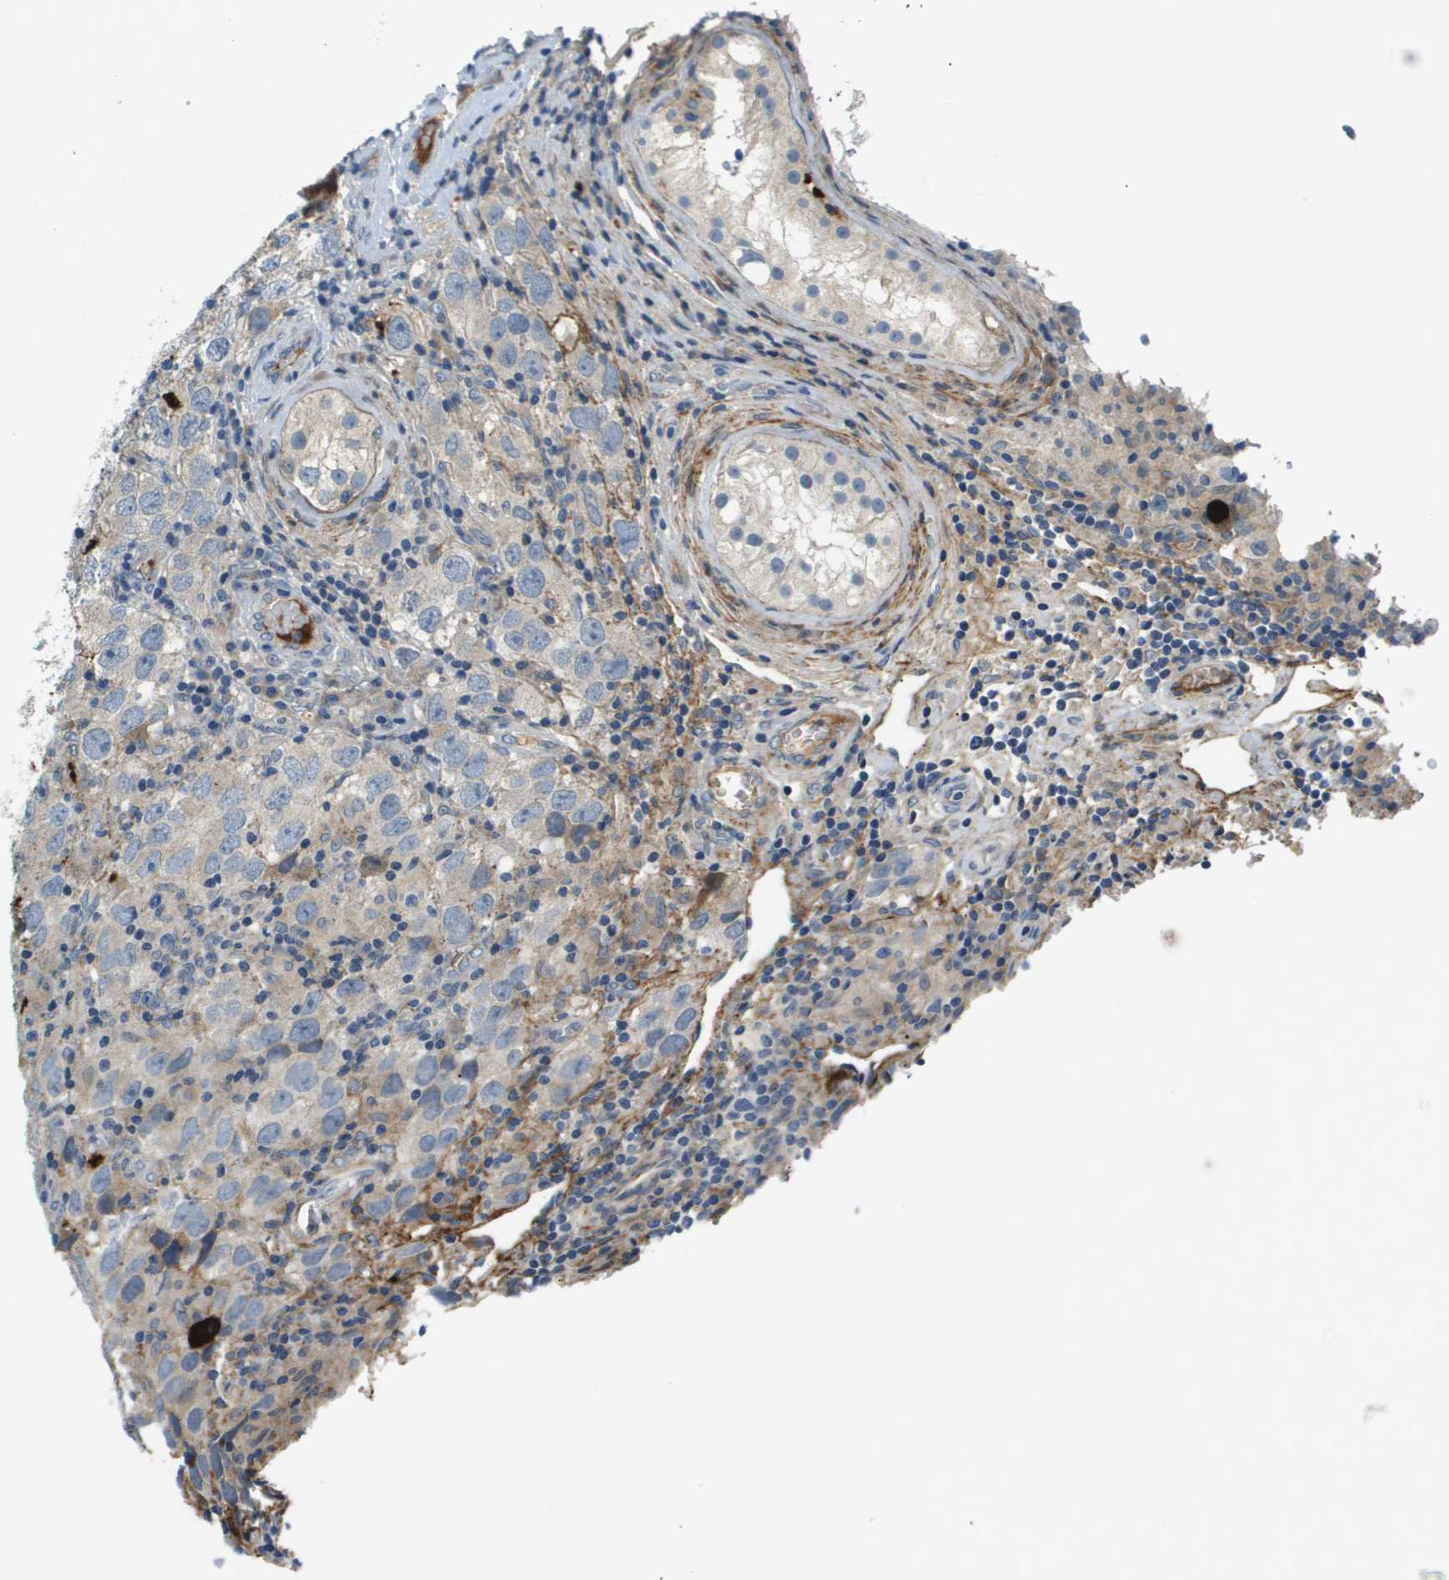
{"staining": {"intensity": "negative", "quantity": "none", "location": "none"}, "tissue": "testis cancer", "cell_type": "Tumor cells", "image_type": "cancer", "snomed": [{"axis": "morphology", "description": "Carcinoma, Embryonal, NOS"}, {"axis": "topography", "description": "Testis"}], "caption": "A micrograph of human testis embryonal carcinoma is negative for staining in tumor cells.", "gene": "VTN", "patient": {"sex": "male", "age": 21}}